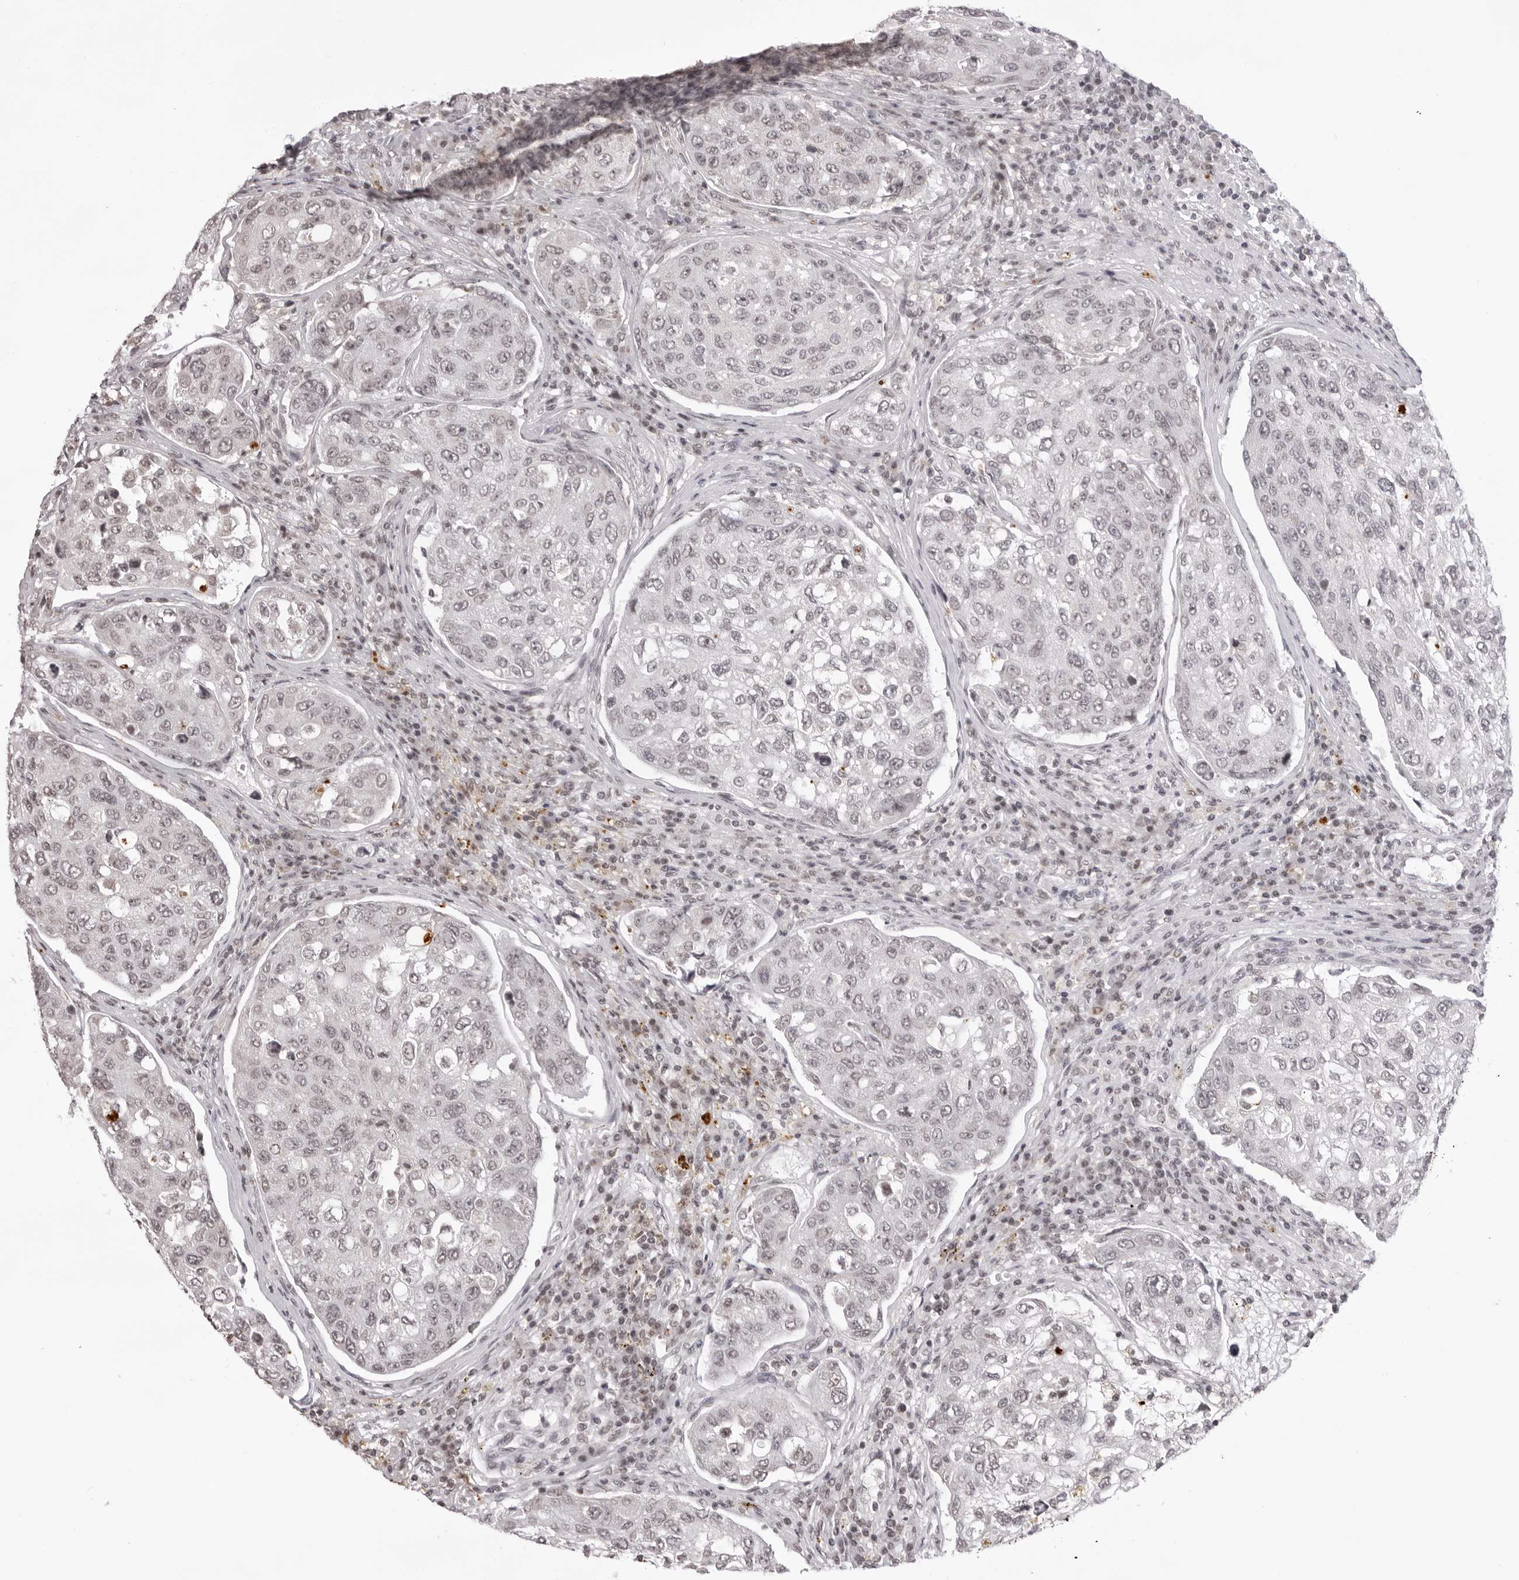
{"staining": {"intensity": "weak", "quantity": "<25%", "location": "nuclear"}, "tissue": "urothelial cancer", "cell_type": "Tumor cells", "image_type": "cancer", "snomed": [{"axis": "morphology", "description": "Urothelial carcinoma, High grade"}, {"axis": "topography", "description": "Lymph node"}, {"axis": "topography", "description": "Urinary bladder"}], "caption": "High magnification brightfield microscopy of urothelial cancer stained with DAB (3,3'-diaminobenzidine) (brown) and counterstained with hematoxylin (blue): tumor cells show no significant expression.", "gene": "NTM", "patient": {"sex": "male", "age": 51}}